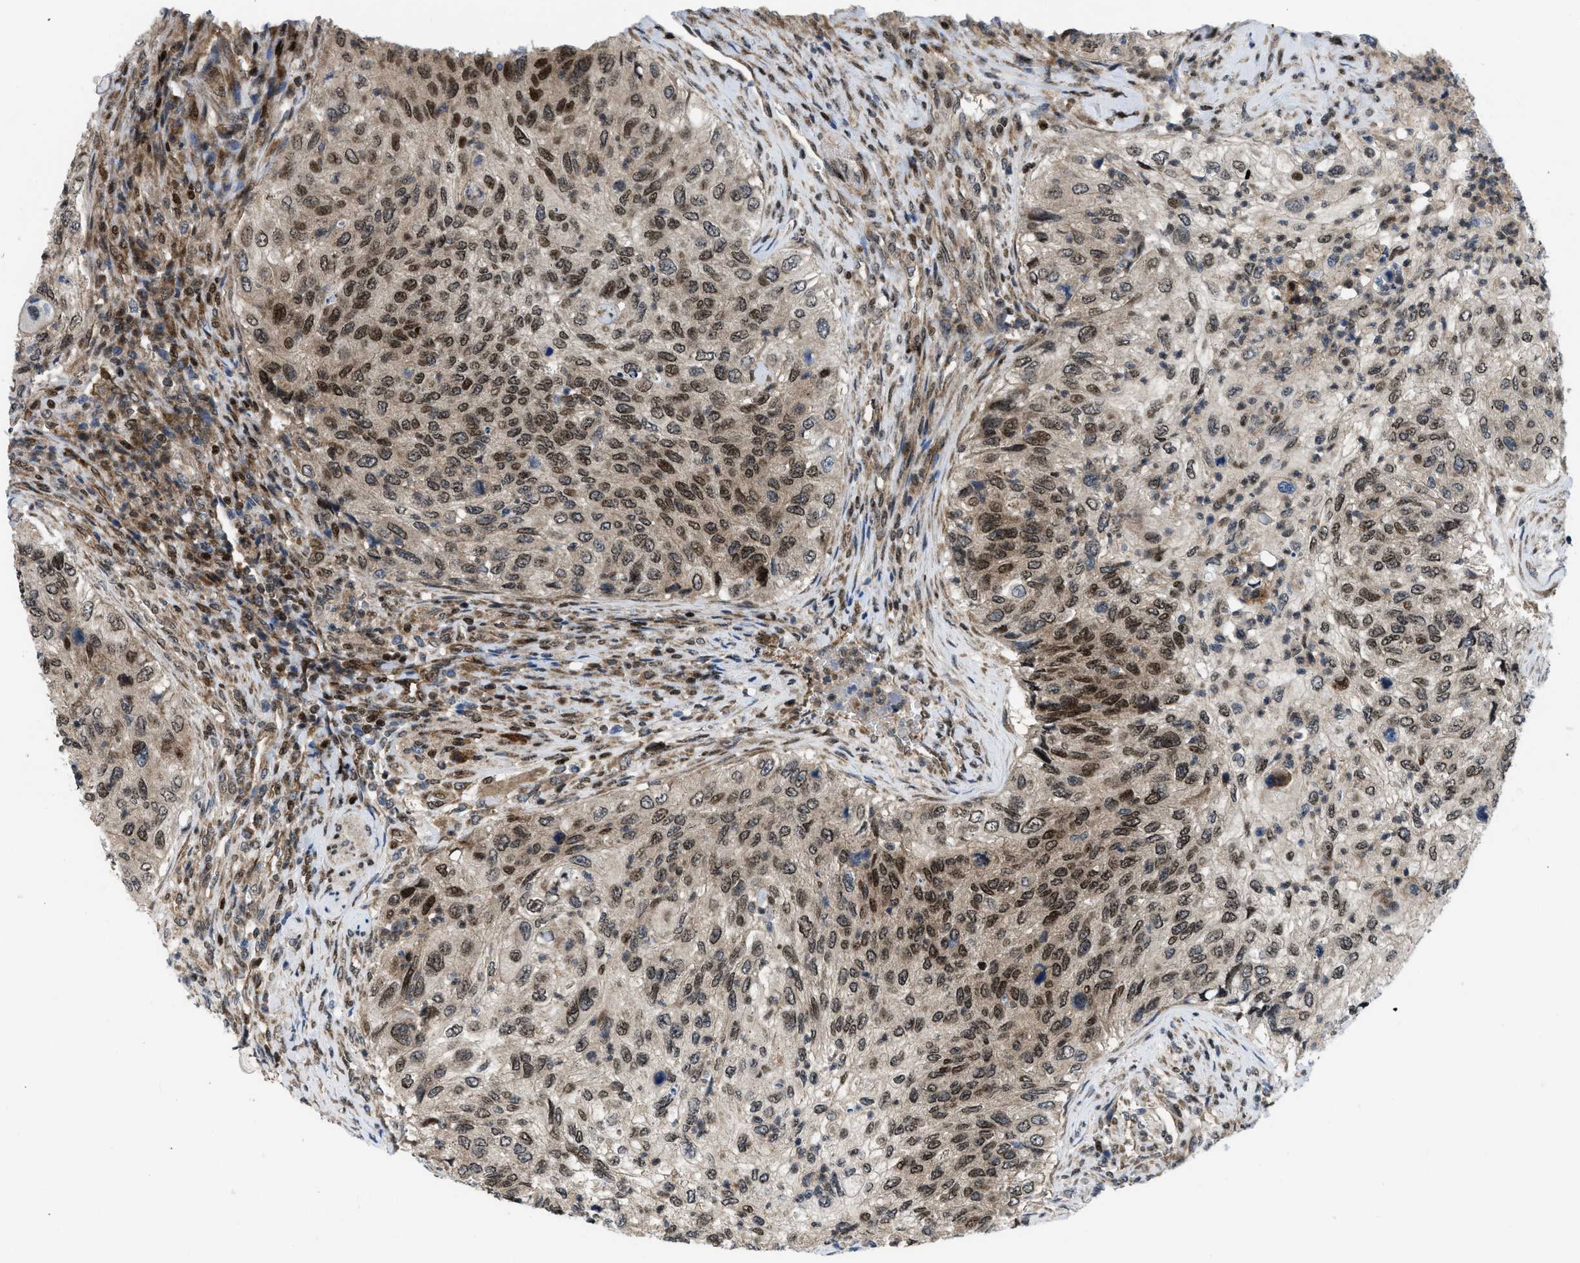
{"staining": {"intensity": "moderate", "quantity": ">75%", "location": "cytoplasmic/membranous,nuclear"}, "tissue": "urothelial cancer", "cell_type": "Tumor cells", "image_type": "cancer", "snomed": [{"axis": "morphology", "description": "Urothelial carcinoma, High grade"}, {"axis": "topography", "description": "Urinary bladder"}], "caption": "Immunohistochemistry (IHC) staining of urothelial carcinoma (high-grade), which exhibits medium levels of moderate cytoplasmic/membranous and nuclear expression in approximately >75% of tumor cells indicating moderate cytoplasmic/membranous and nuclear protein expression. The staining was performed using DAB (3,3'-diaminobenzidine) (brown) for protein detection and nuclei were counterstained in hematoxylin (blue).", "gene": "PPP2CB", "patient": {"sex": "female", "age": 60}}